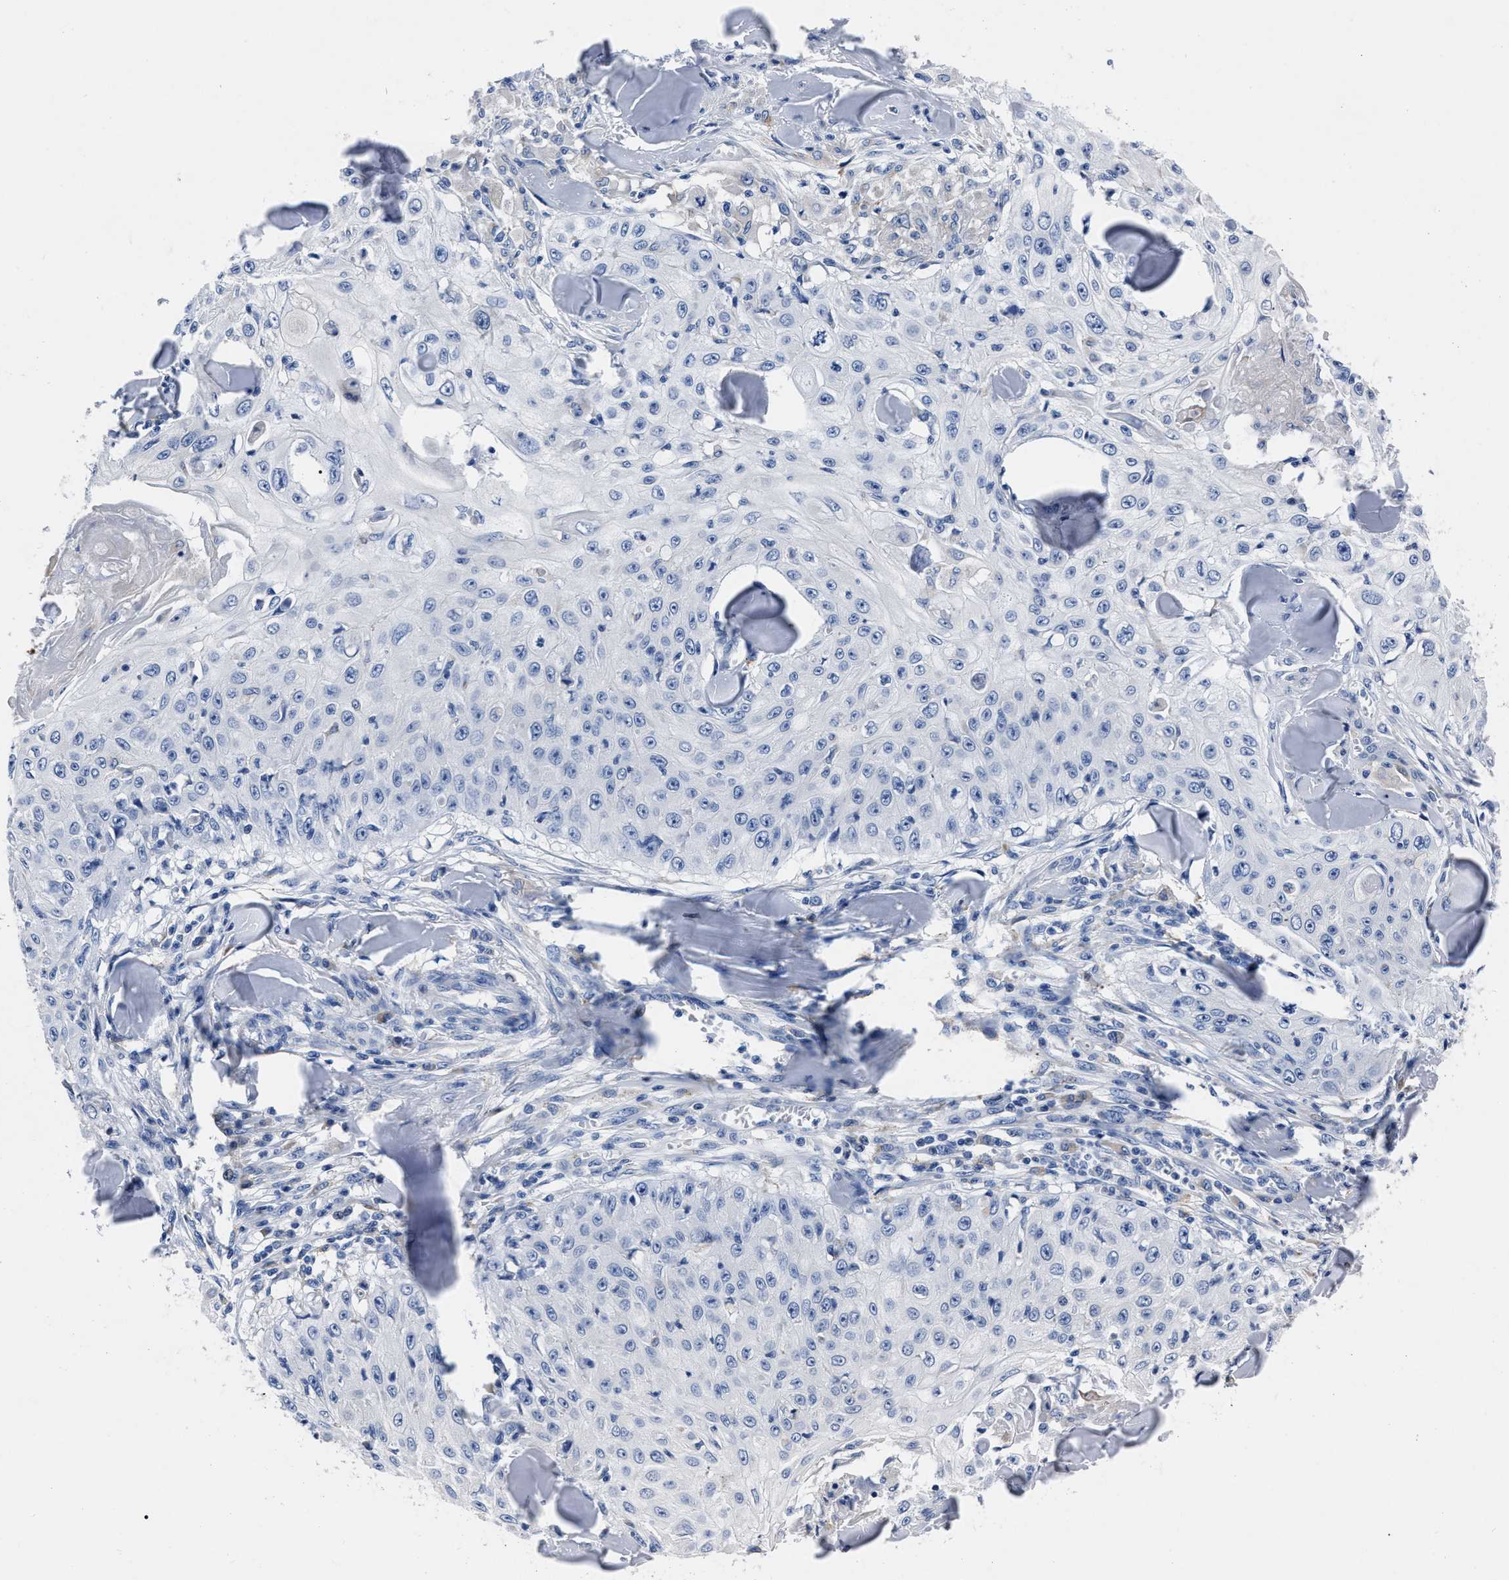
{"staining": {"intensity": "negative", "quantity": "none", "location": "none"}, "tissue": "skin cancer", "cell_type": "Tumor cells", "image_type": "cancer", "snomed": [{"axis": "morphology", "description": "Squamous cell carcinoma, NOS"}, {"axis": "topography", "description": "Skin"}], "caption": "This is an immunohistochemistry histopathology image of skin cancer (squamous cell carcinoma). There is no positivity in tumor cells.", "gene": "MOV10L1", "patient": {"sex": "male", "age": 86}}